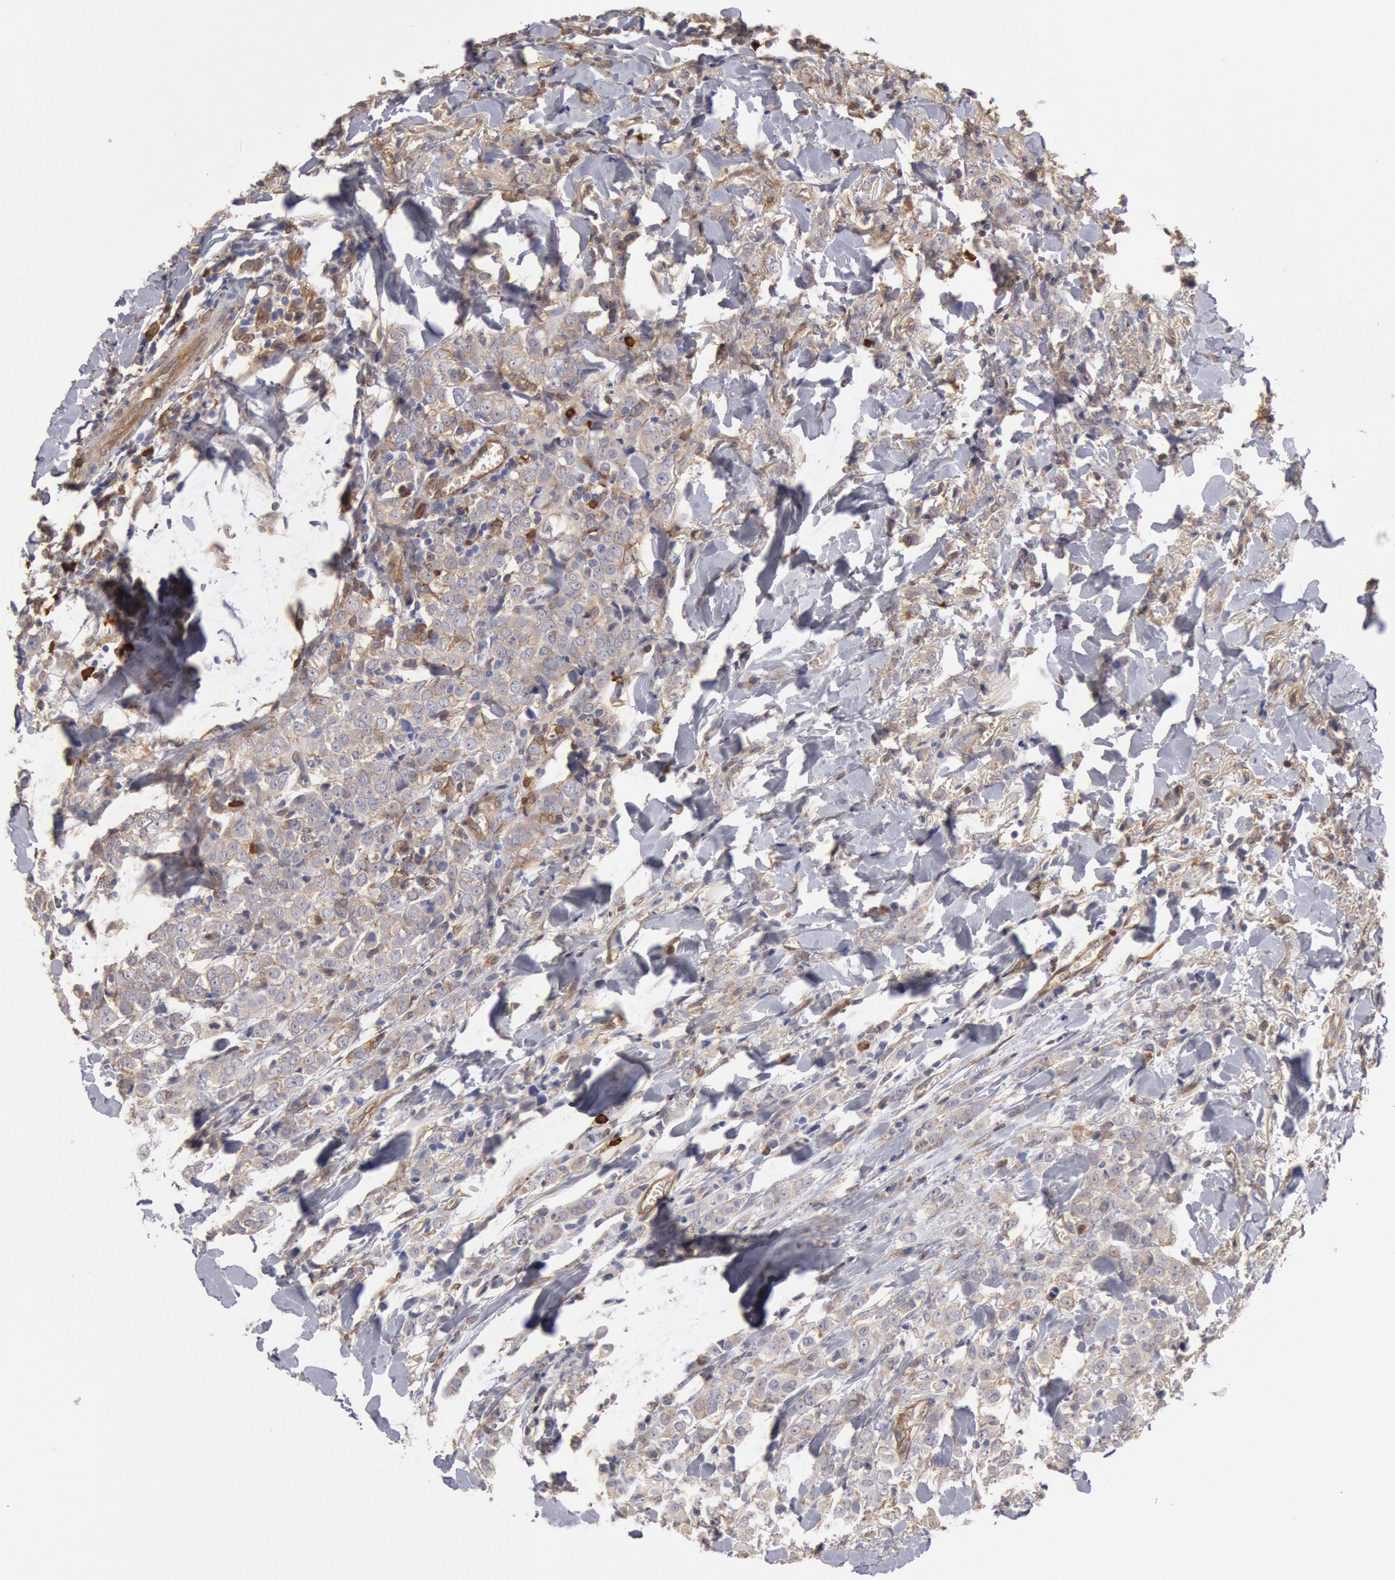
{"staining": {"intensity": "weak", "quantity": "<25%", "location": "cytoplasmic/membranous"}, "tissue": "breast cancer", "cell_type": "Tumor cells", "image_type": "cancer", "snomed": [{"axis": "morphology", "description": "Lobular carcinoma"}, {"axis": "topography", "description": "Breast"}], "caption": "Human breast cancer stained for a protein using immunohistochemistry (IHC) displays no expression in tumor cells.", "gene": "CCDC50", "patient": {"sex": "female", "age": 57}}